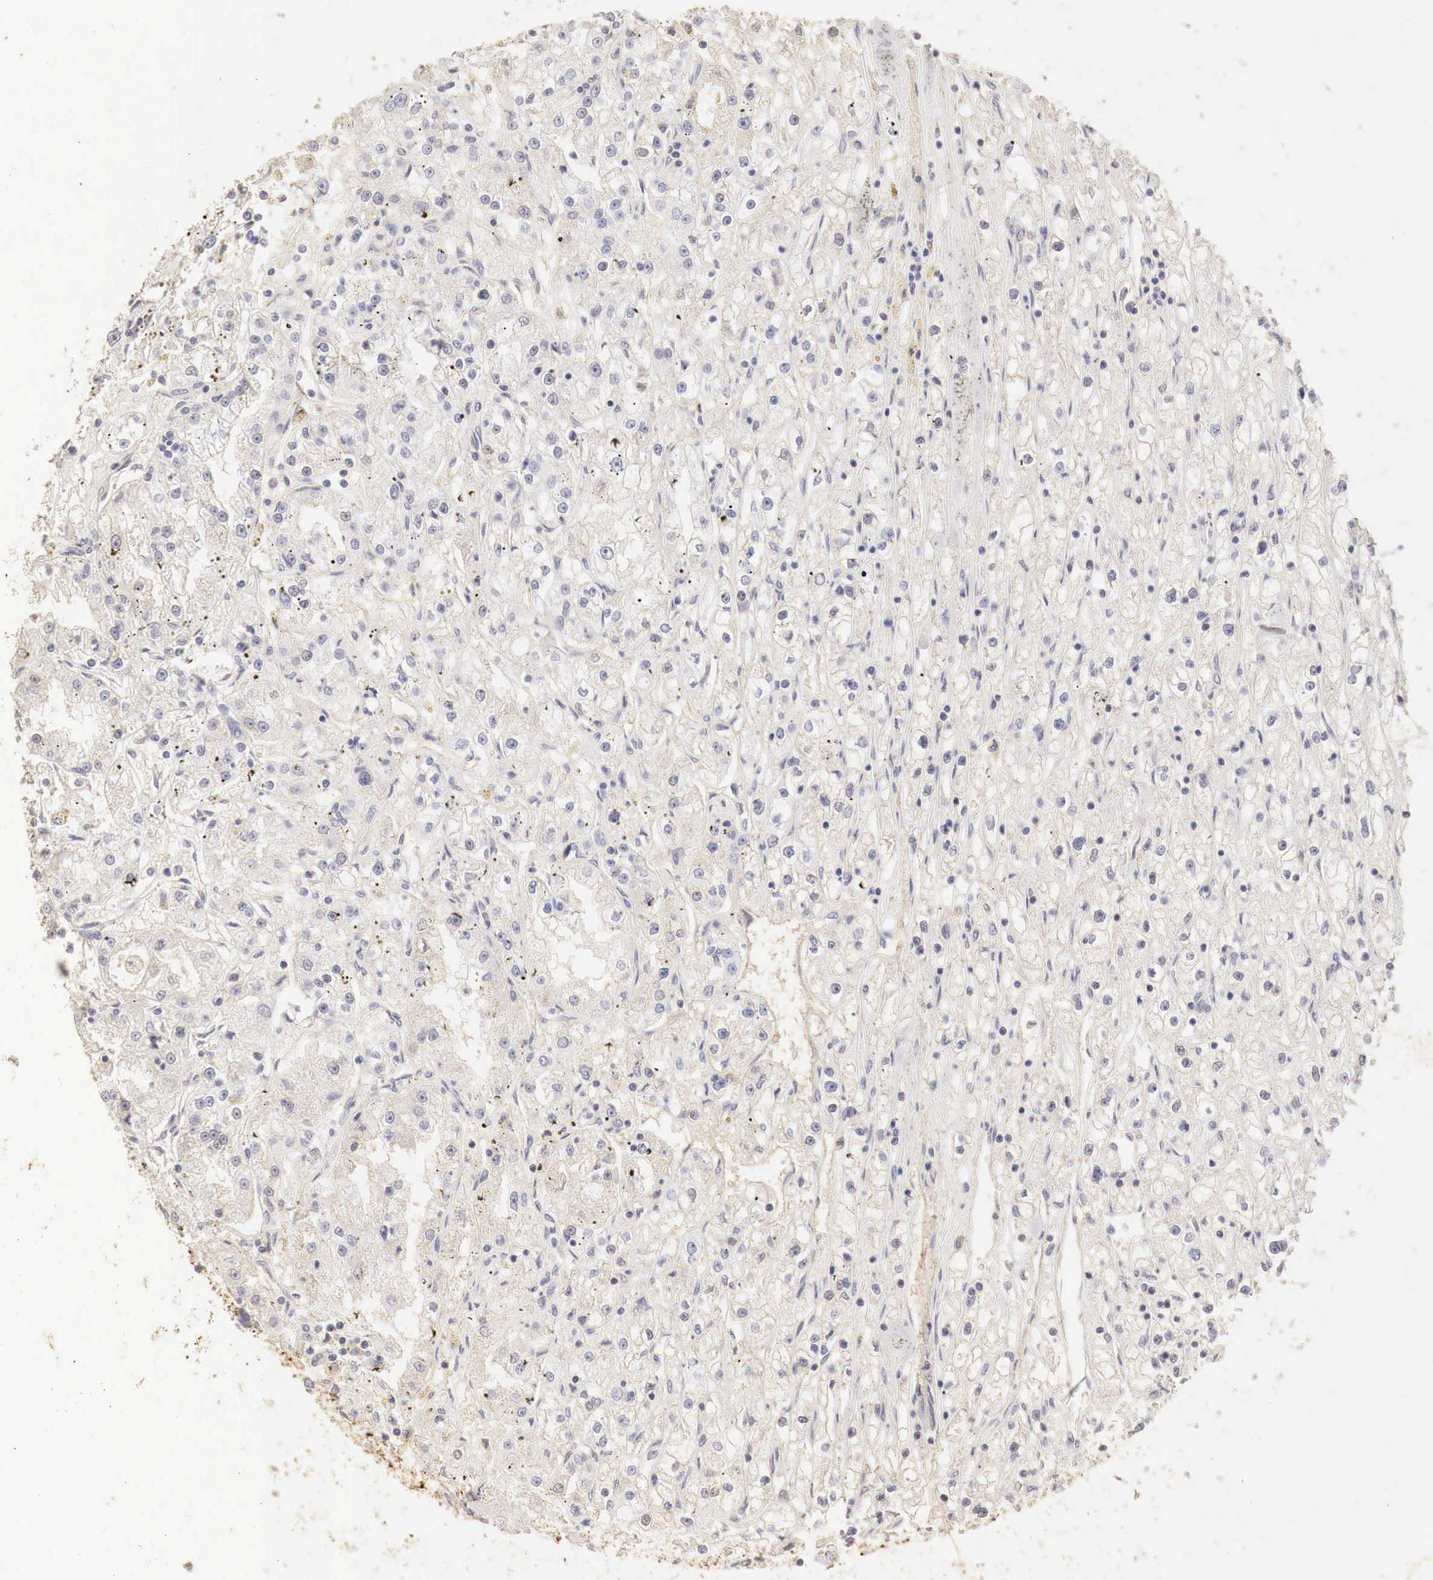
{"staining": {"intensity": "weak", "quantity": "25%-75%", "location": "cytoplasmic/membranous"}, "tissue": "renal cancer", "cell_type": "Tumor cells", "image_type": "cancer", "snomed": [{"axis": "morphology", "description": "Adenocarcinoma, NOS"}, {"axis": "topography", "description": "Kidney"}], "caption": "Weak cytoplasmic/membranous staining is present in about 25%-75% of tumor cells in renal cancer (adenocarcinoma).", "gene": "OTC", "patient": {"sex": "male", "age": 56}}